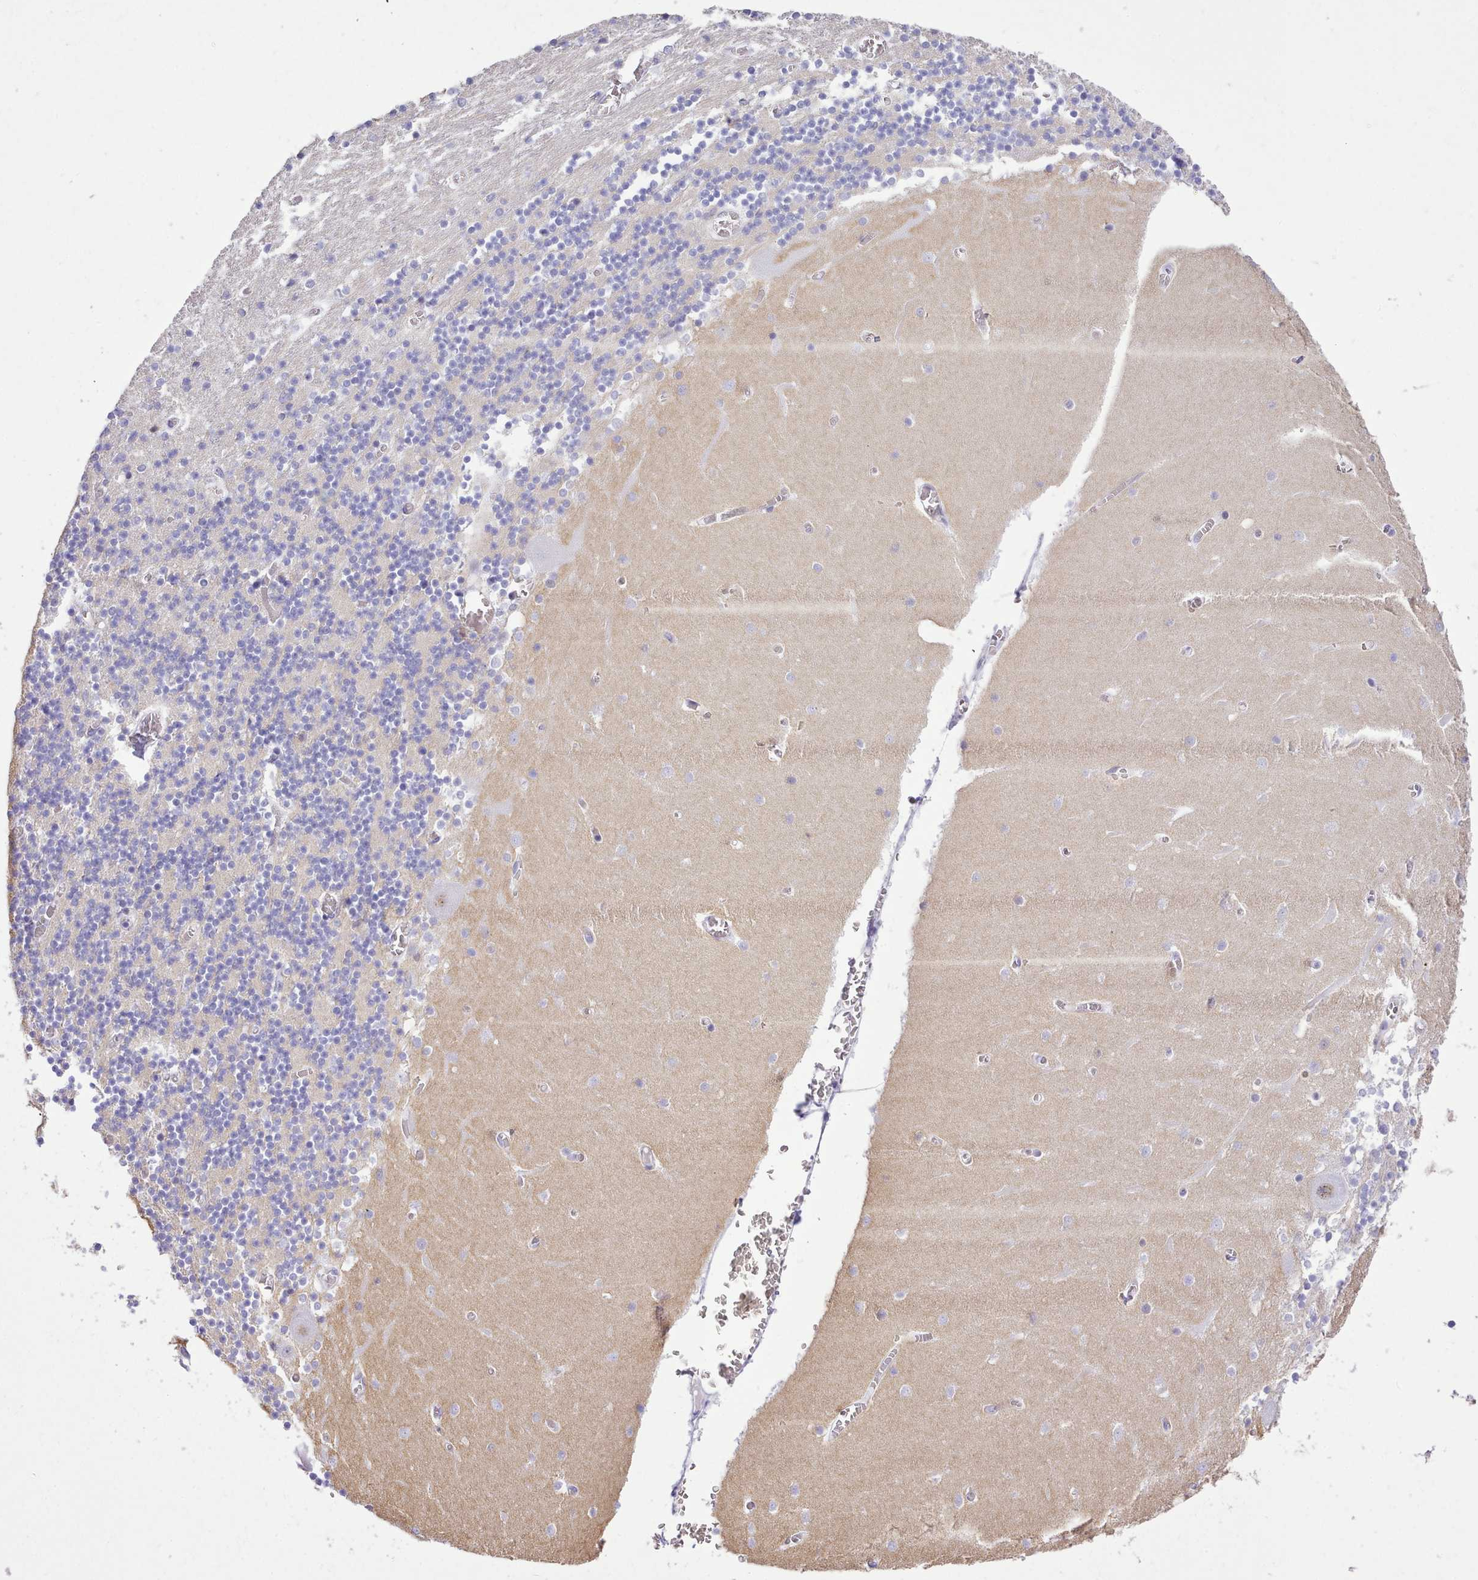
{"staining": {"intensity": "negative", "quantity": "none", "location": "none"}, "tissue": "cerebellum", "cell_type": "Cells in granular layer", "image_type": "normal", "snomed": [{"axis": "morphology", "description": "Normal tissue, NOS"}, {"axis": "topography", "description": "Cerebellum"}], "caption": "The micrograph exhibits no staining of cells in granular layer in normal cerebellum.", "gene": "LRRC37A2", "patient": {"sex": "female", "age": 28}}